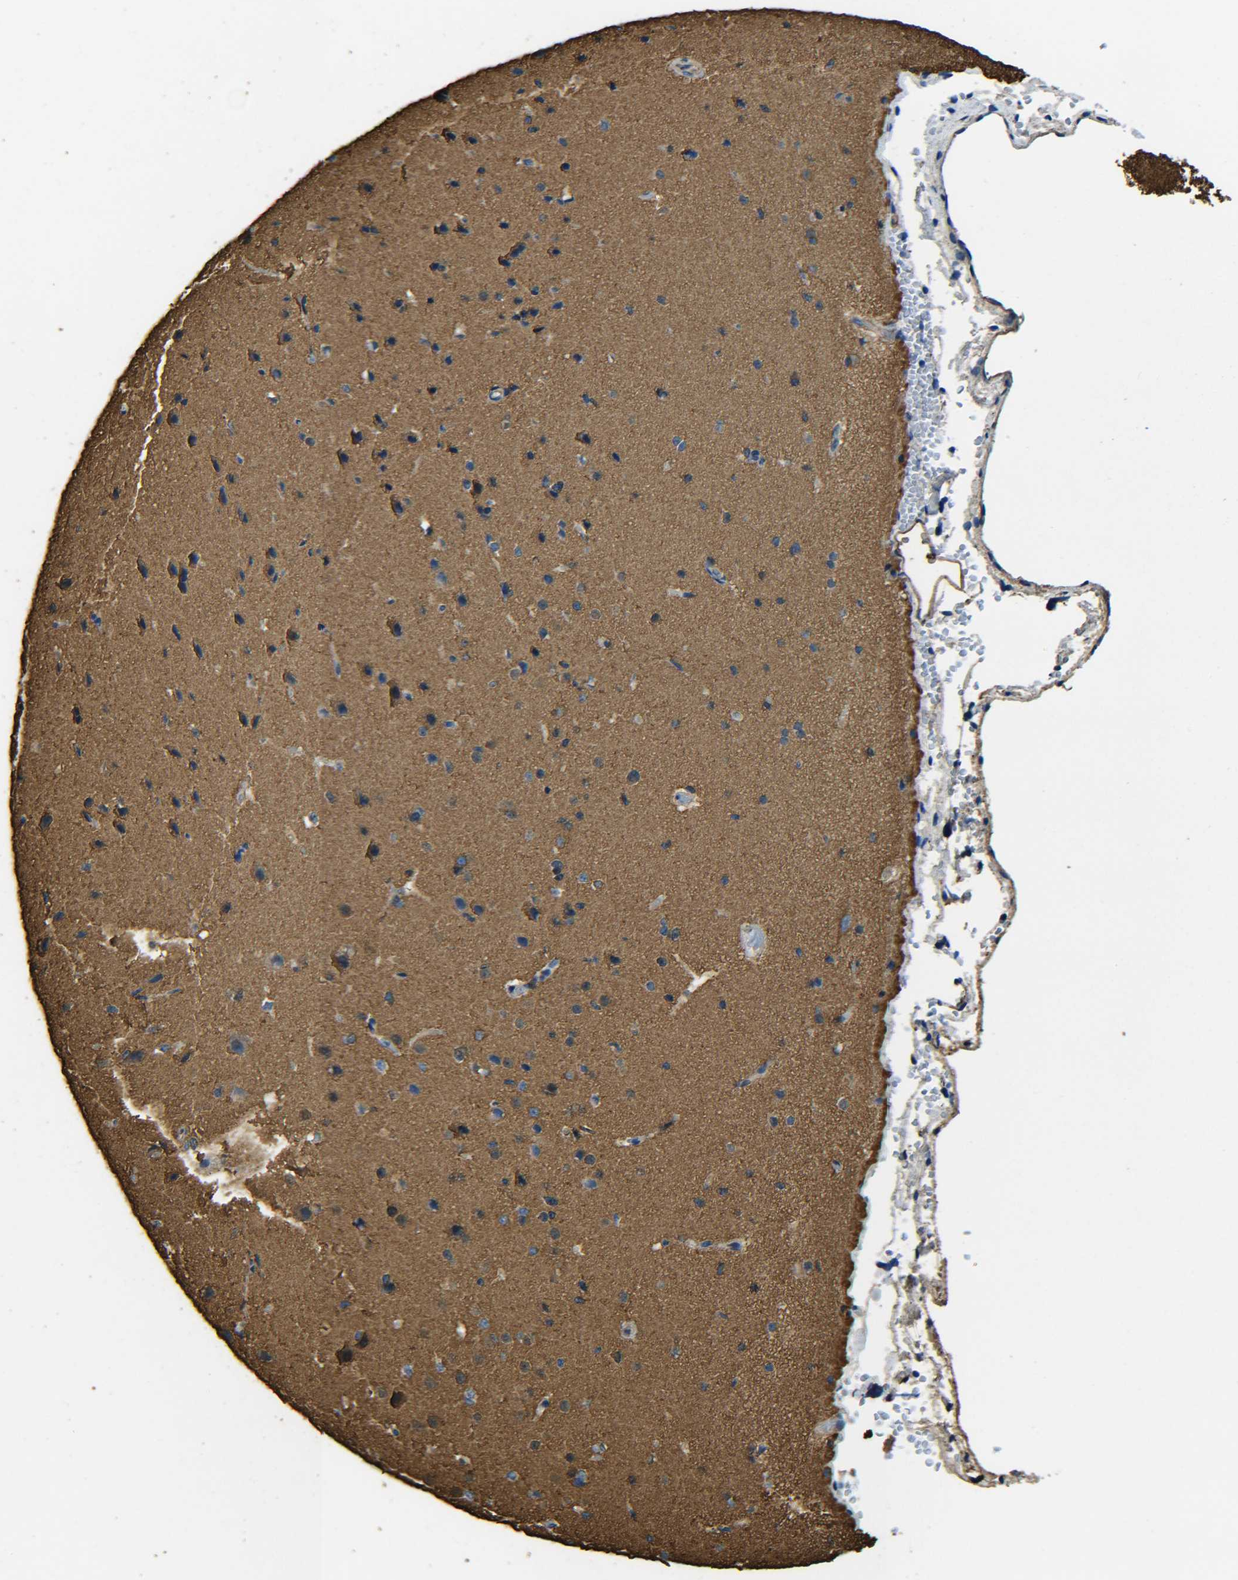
{"staining": {"intensity": "moderate", "quantity": "<25%", "location": "cytoplasmic/membranous"}, "tissue": "cerebral cortex", "cell_type": "Endothelial cells", "image_type": "normal", "snomed": [{"axis": "morphology", "description": "Normal tissue, NOS"}, {"axis": "morphology", "description": "Developmental malformation"}, {"axis": "topography", "description": "Cerebral cortex"}], "caption": "This image displays immunohistochemistry (IHC) staining of benign cerebral cortex, with low moderate cytoplasmic/membranous expression in approximately <25% of endothelial cells.", "gene": "TUBB", "patient": {"sex": "female", "age": 30}}